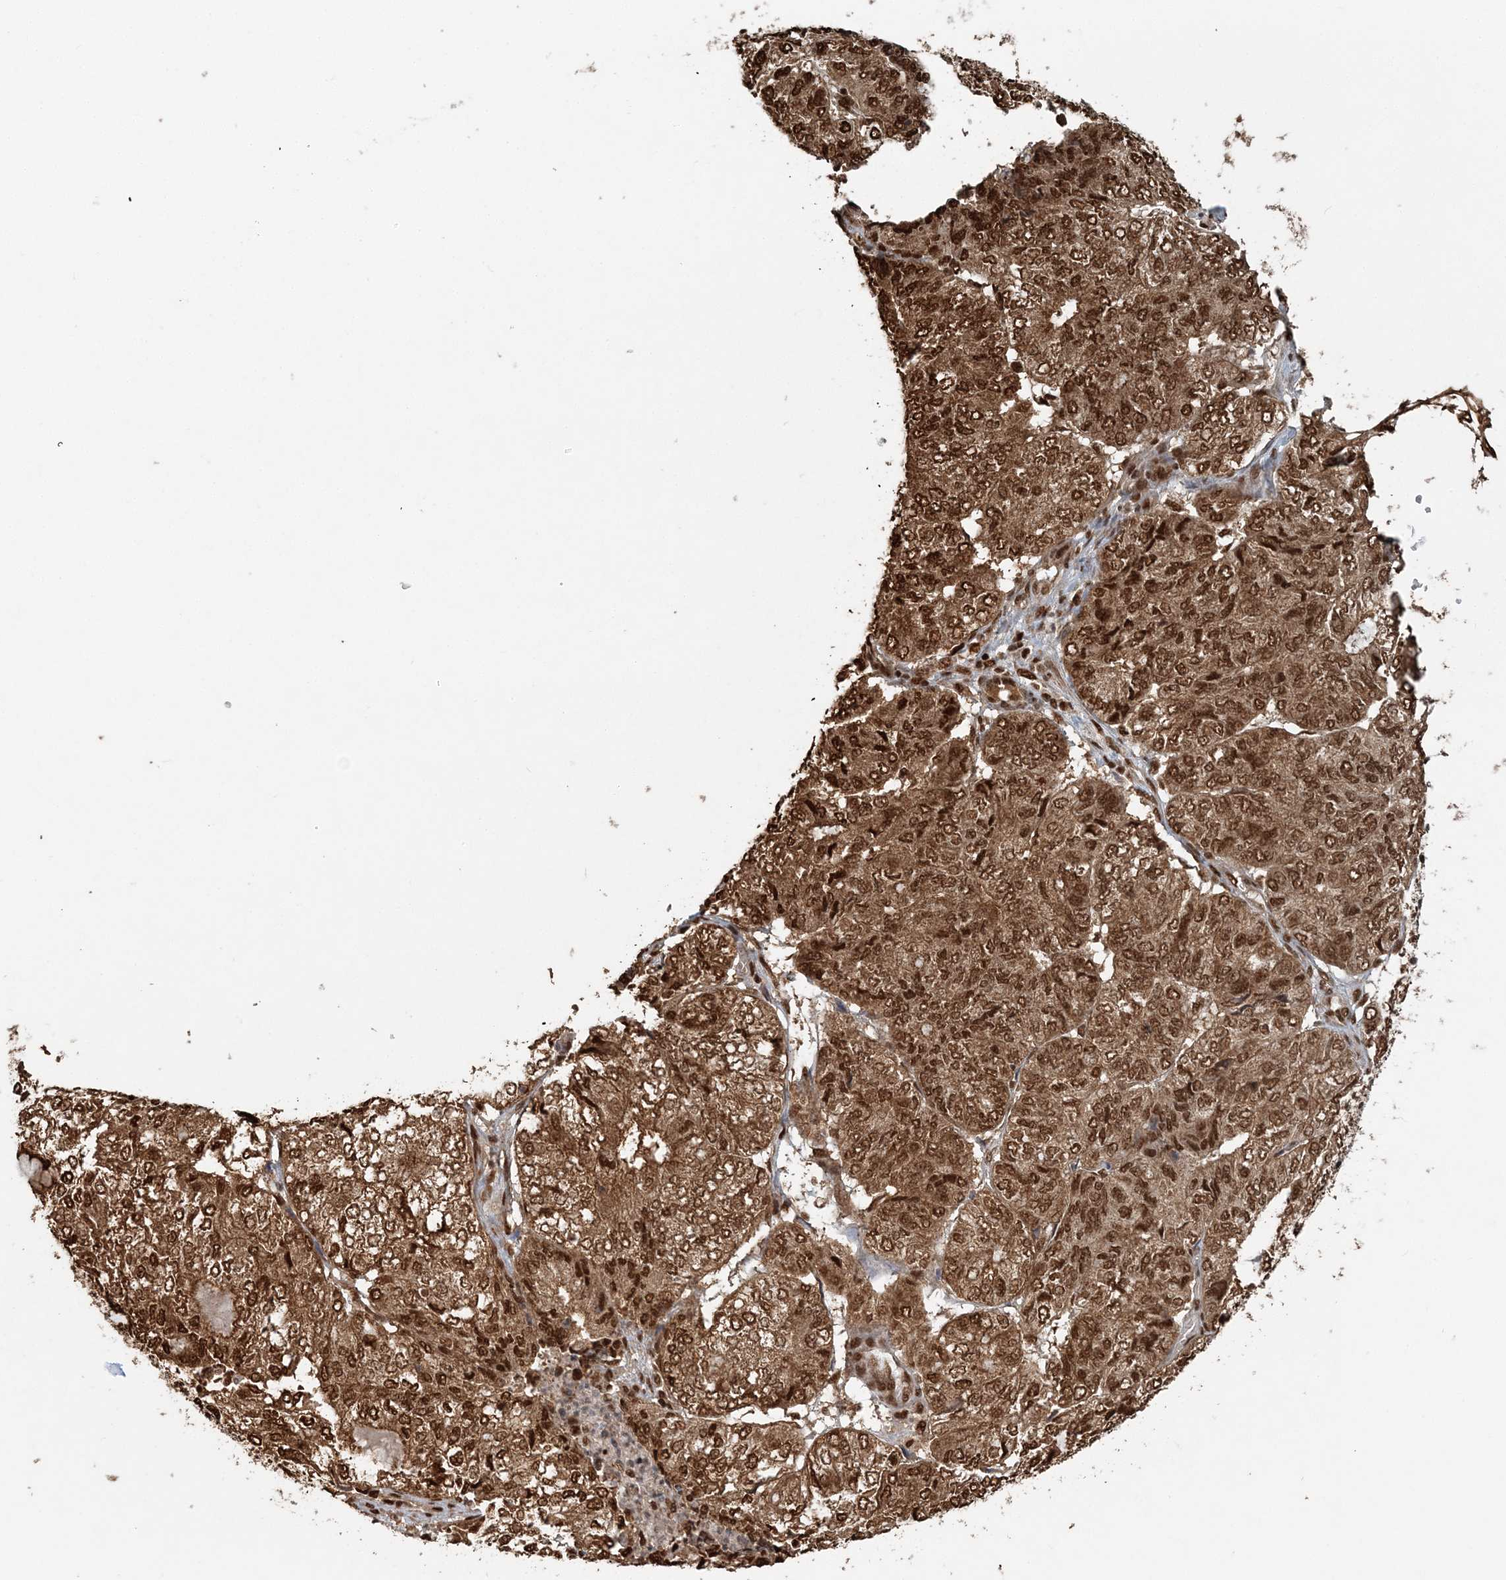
{"staining": {"intensity": "strong", "quantity": ">75%", "location": "cytoplasmic/membranous,nuclear"}, "tissue": "endometrial cancer", "cell_type": "Tumor cells", "image_type": "cancer", "snomed": [{"axis": "morphology", "description": "Adenocarcinoma, NOS"}, {"axis": "topography", "description": "Uterus"}], "caption": "The histopathology image shows a brown stain indicating the presence of a protein in the cytoplasmic/membranous and nuclear of tumor cells in adenocarcinoma (endometrial). Nuclei are stained in blue.", "gene": "ARHGAP35", "patient": {"sex": "female", "age": 60}}